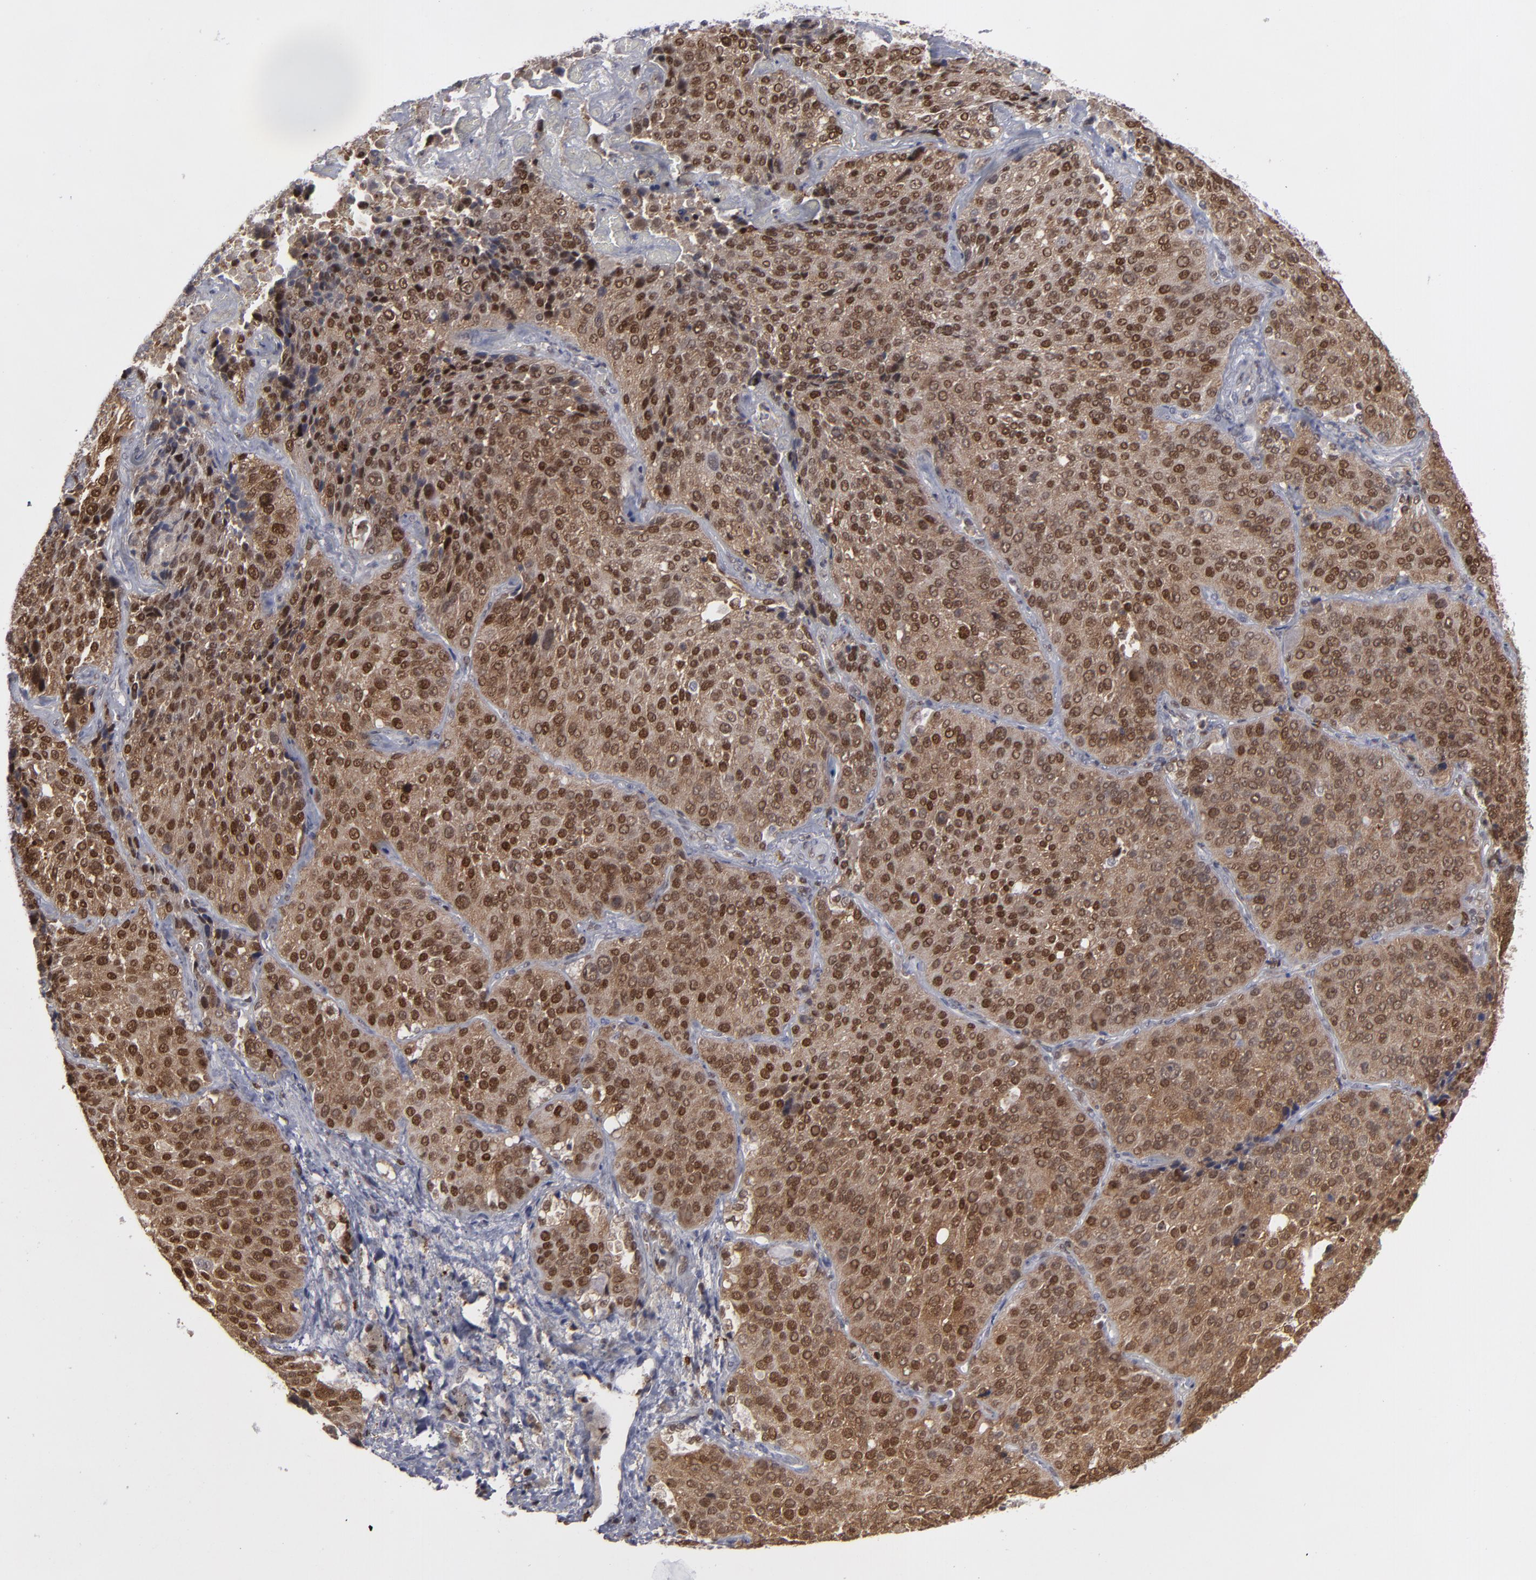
{"staining": {"intensity": "moderate", "quantity": ">75%", "location": "cytoplasmic/membranous,nuclear"}, "tissue": "lung cancer", "cell_type": "Tumor cells", "image_type": "cancer", "snomed": [{"axis": "morphology", "description": "Squamous cell carcinoma, NOS"}, {"axis": "topography", "description": "Lung"}], "caption": "The immunohistochemical stain labels moderate cytoplasmic/membranous and nuclear expression in tumor cells of lung squamous cell carcinoma tissue. (brown staining indicates protein expression, while blue staining denotes nuclei).", "gene": "GSR", "patient": {"sex": "male", "age": 54}}